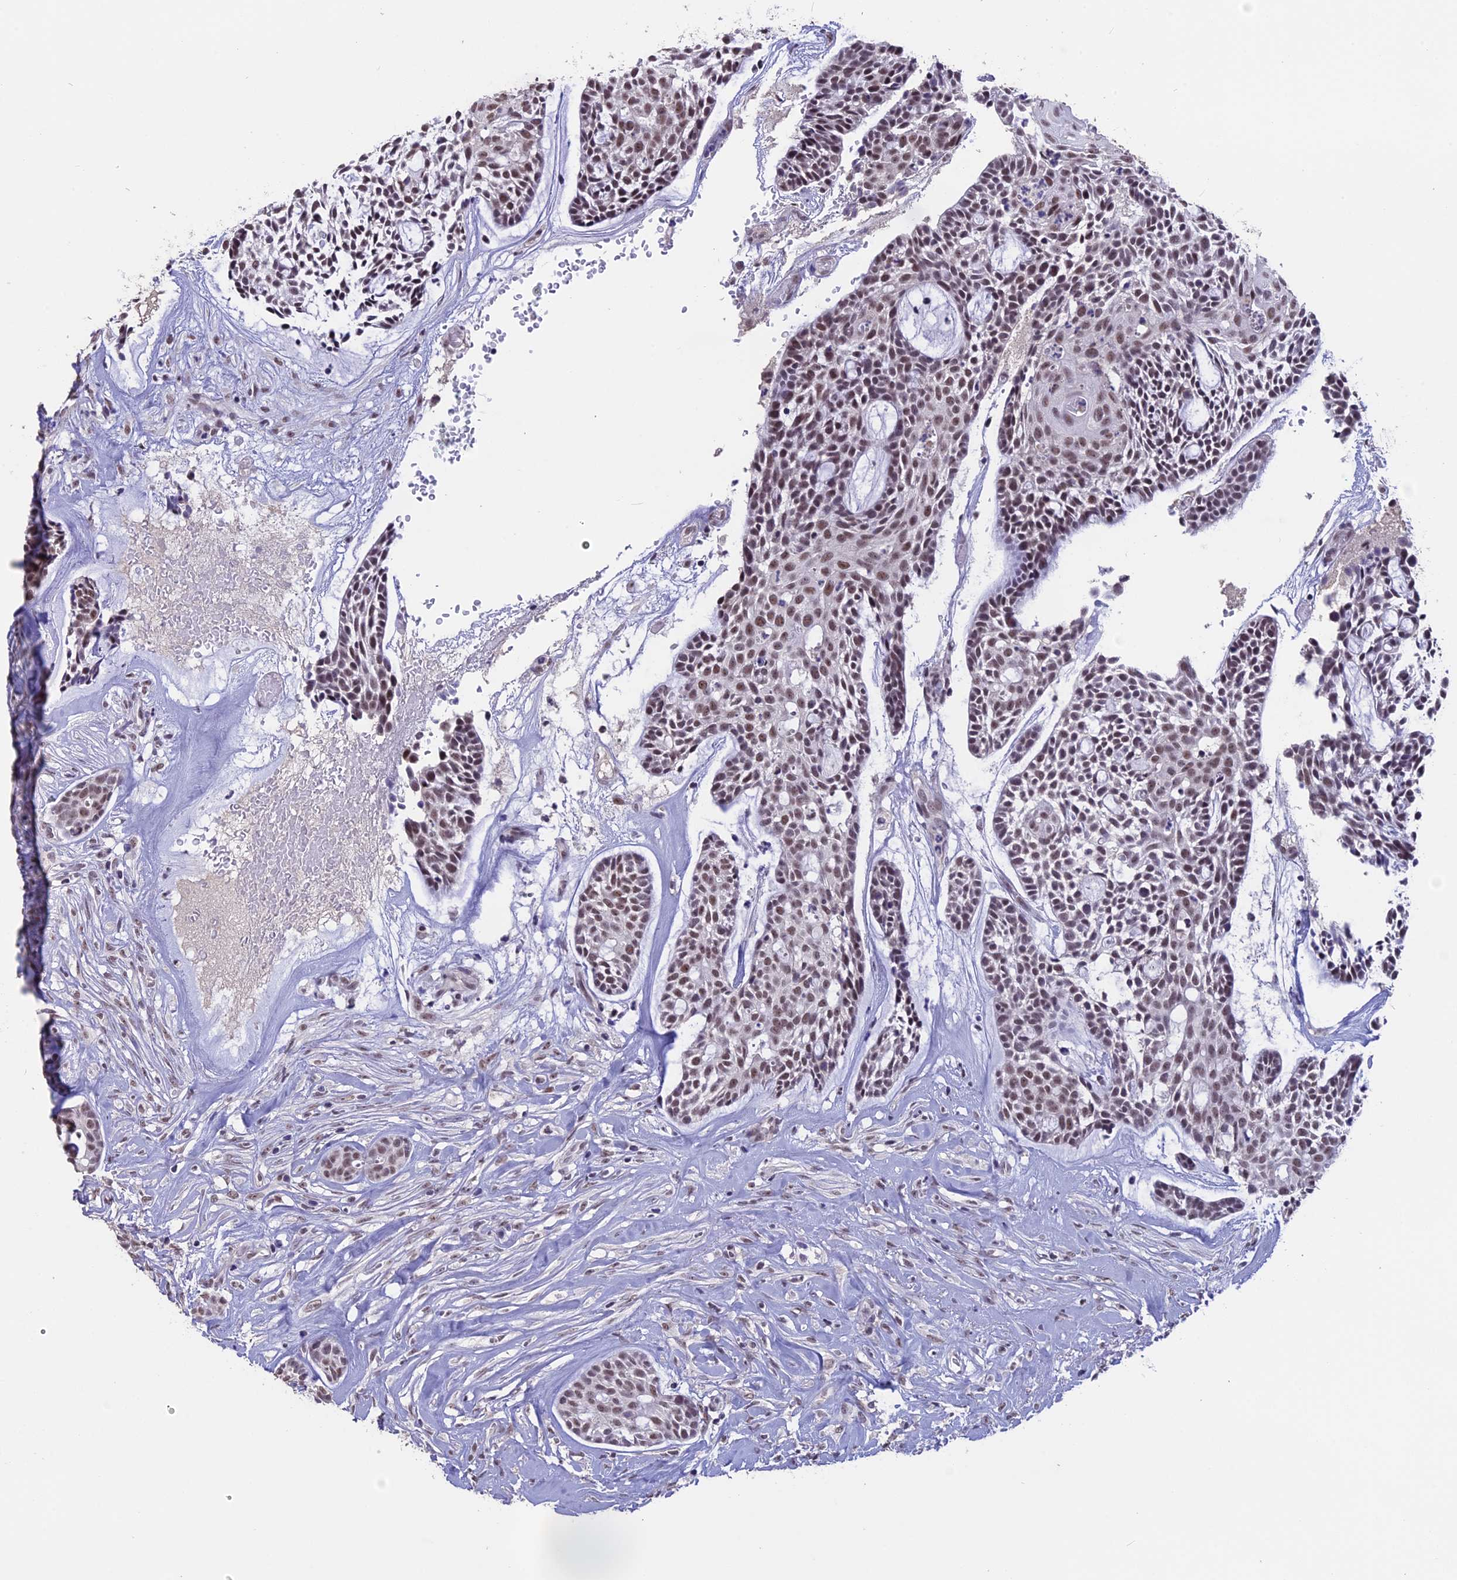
{"staining": {"intensity": "weak", "quantity": ">75%", "location": "nuclear"}, "tissue": "head and neck cancer", "cell_type": "Tumor cells", "image_type": "cancer", "snomed": [{"axis": "morphology", "description": "Normal tissue, NOS"}, {"axis": "morphology", "description": "Adenocarcinoma, NOS"}, {"axis": "topography", "description": "Subcutis"}, {"axis": "topography", "description": "Nasopharynx"}, {"axis": "topography", "description": "Head-Neck"}], "caption": "An image of human head and neck cancer (adenocarcinoma) stained for a protein reveals weak nuclear brown staining in tumor cells.", "gene": "SETD2", "patient": {"sex": "female", "age": 73}}